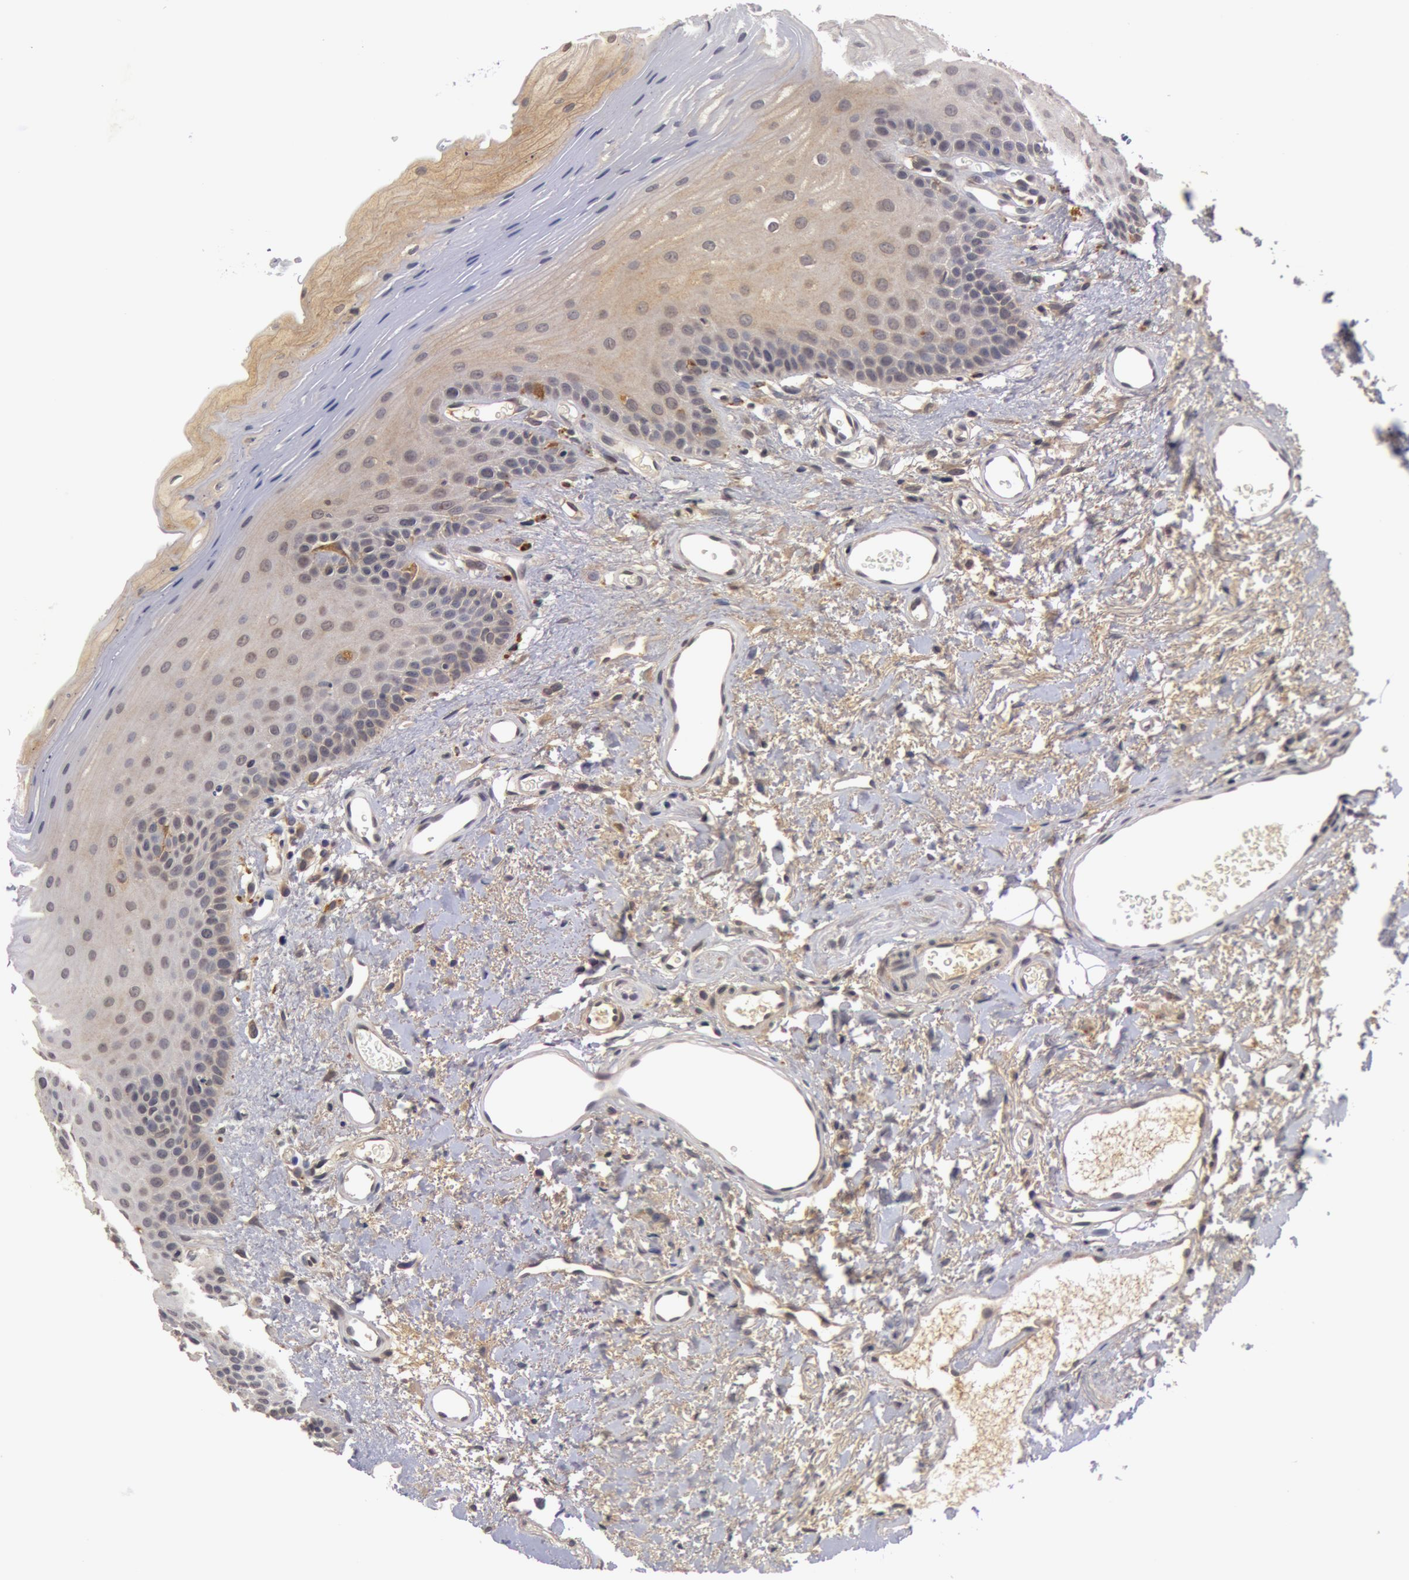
{"staining": {"intensity": "weak", "quantity": "25%-75%", "location": "cytoplasmic/membranous"}, "tissue": "oral mucosa", "cell_type": "Squamous epithelial cells", "image_type": "normal", "snomed": [{"axis": "morphology", "description": "Normal tissue, NOS"}, {"axis": "topography", "description": "Oral tissue"}], "caption": "Unremarkable oral mucosa was stained to show a protein in brown. There is low levels of weak cytoplasmic/membranous expression in approximately 25%-75% of squamous epithelial cells. The protein of interest is stained brown, and the nuclei are stained in blue (DAB IHC with brightfield microscopy, high magnification).", "gene": "BCHE", "patient": {"sex": "male", "age": 52}}